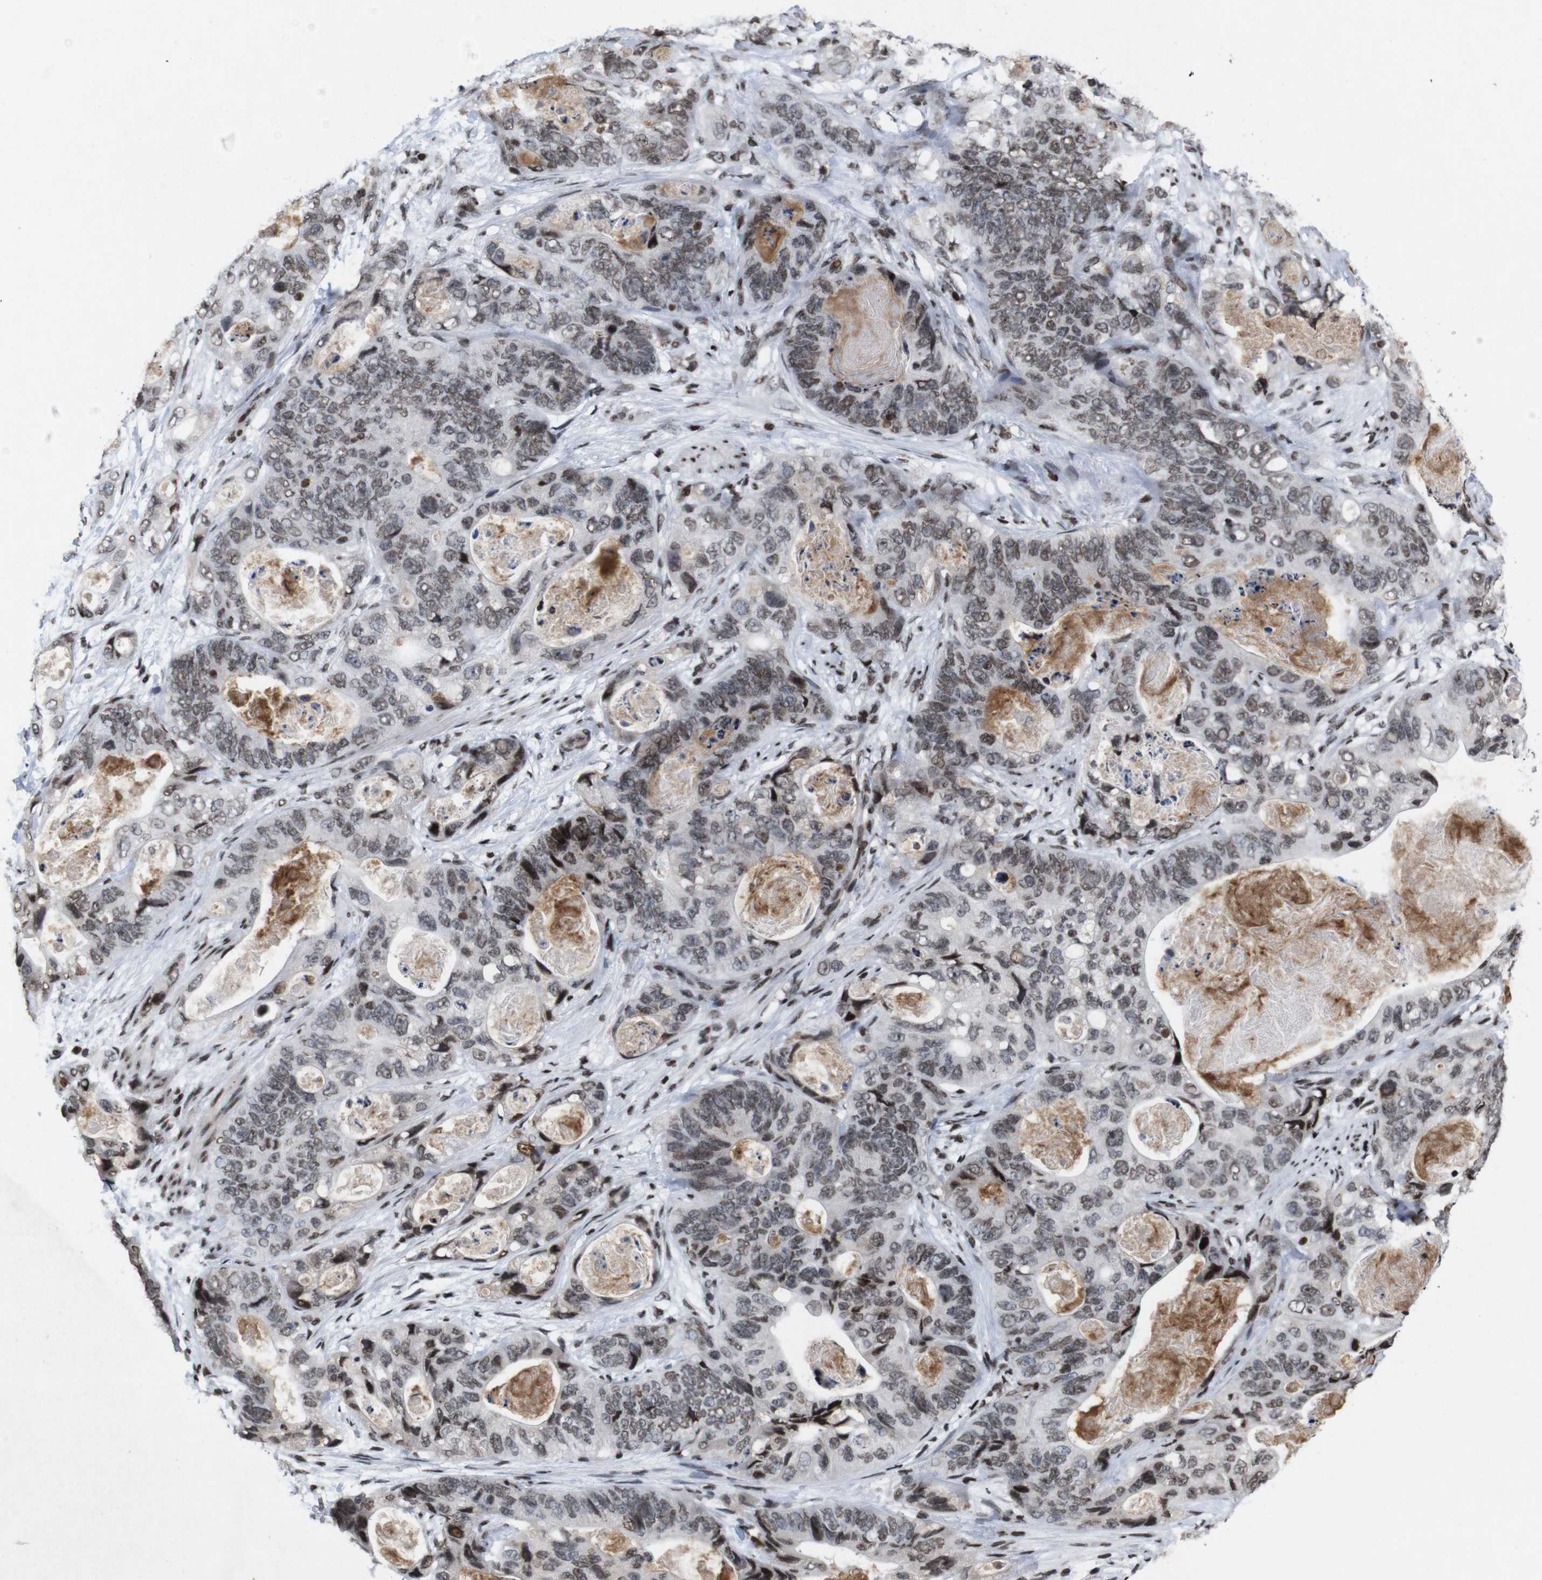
{"staining": {"intensity": "weak", "quantity": ">75%", "location": "nuclear"}, "tissue": "stomach cancer", "cell_type": "Tumor cells", "image_type": "cancer", "snomed": [{"axis": "morphology", "description": "Adenocarcinoma, NOS"}, {"axis": "topography", "description": "Stomach"}], "caption": "Human adenocarcinoma (stomach) stained with a protein marker shows weak staining in tumor cells.", "gene": "MAGEH1", "patient": {"sex": "female", "age": 89}}